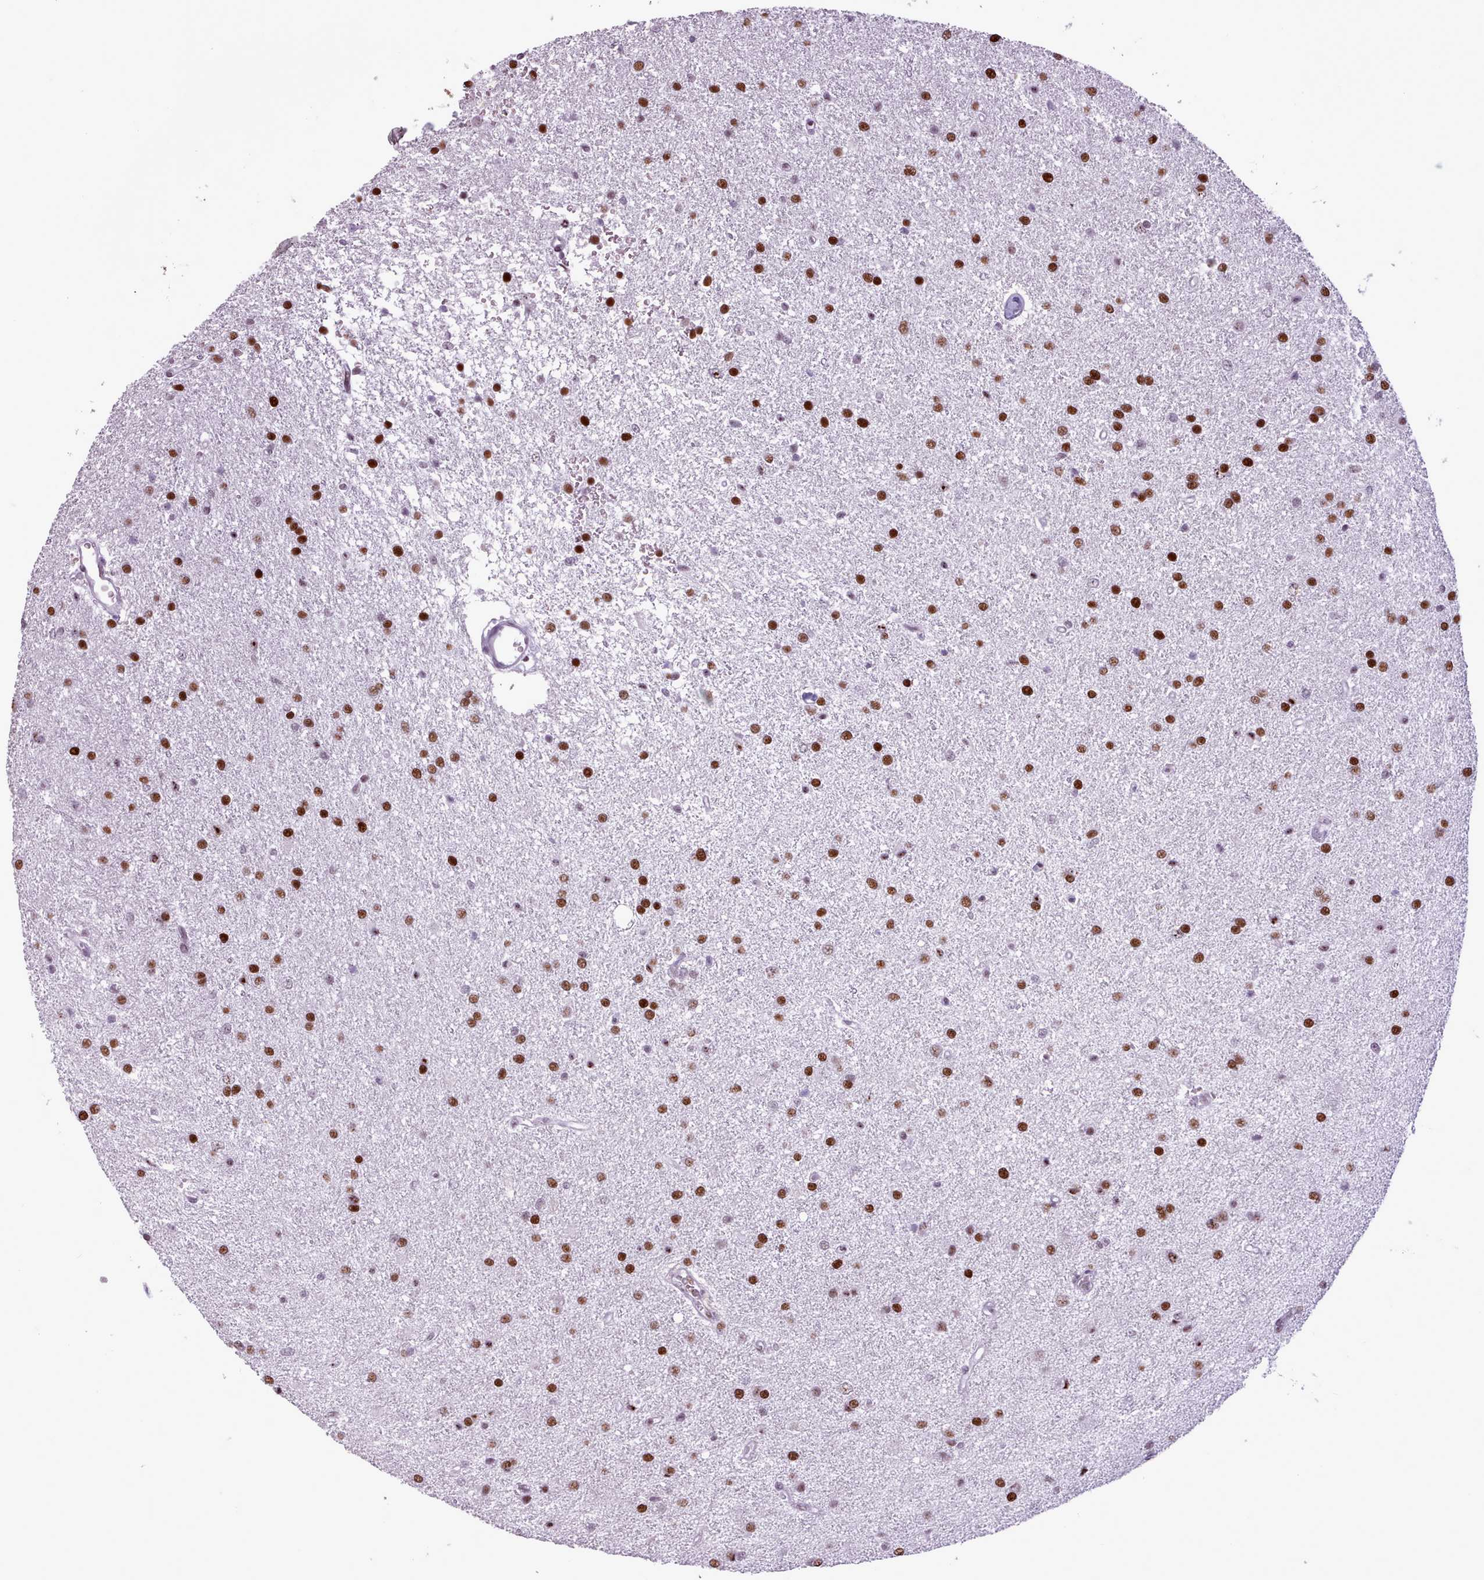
{"staining": {"intensity": "strong", "quantity": "25%-75%", "location": "nuclear"}, "tissue": "glioma", "cell_type": "Tumor cells", "image_type": "cancer", "snomed": [{"axis": "morphology", "description": "Glioma, malignant, High grade"}, {"axis": "topography", "description": "Brain"}], "caption": "Immunohistochemistry (IHC) photomicrograph of malignant high-grade glioma stained for a protein (brown), which shows high levels of strong nuclear positivity in about 25%-75% of tumor cells.", "gene": "SRSF4", "patient": {"sex": "female", "age": 50}}